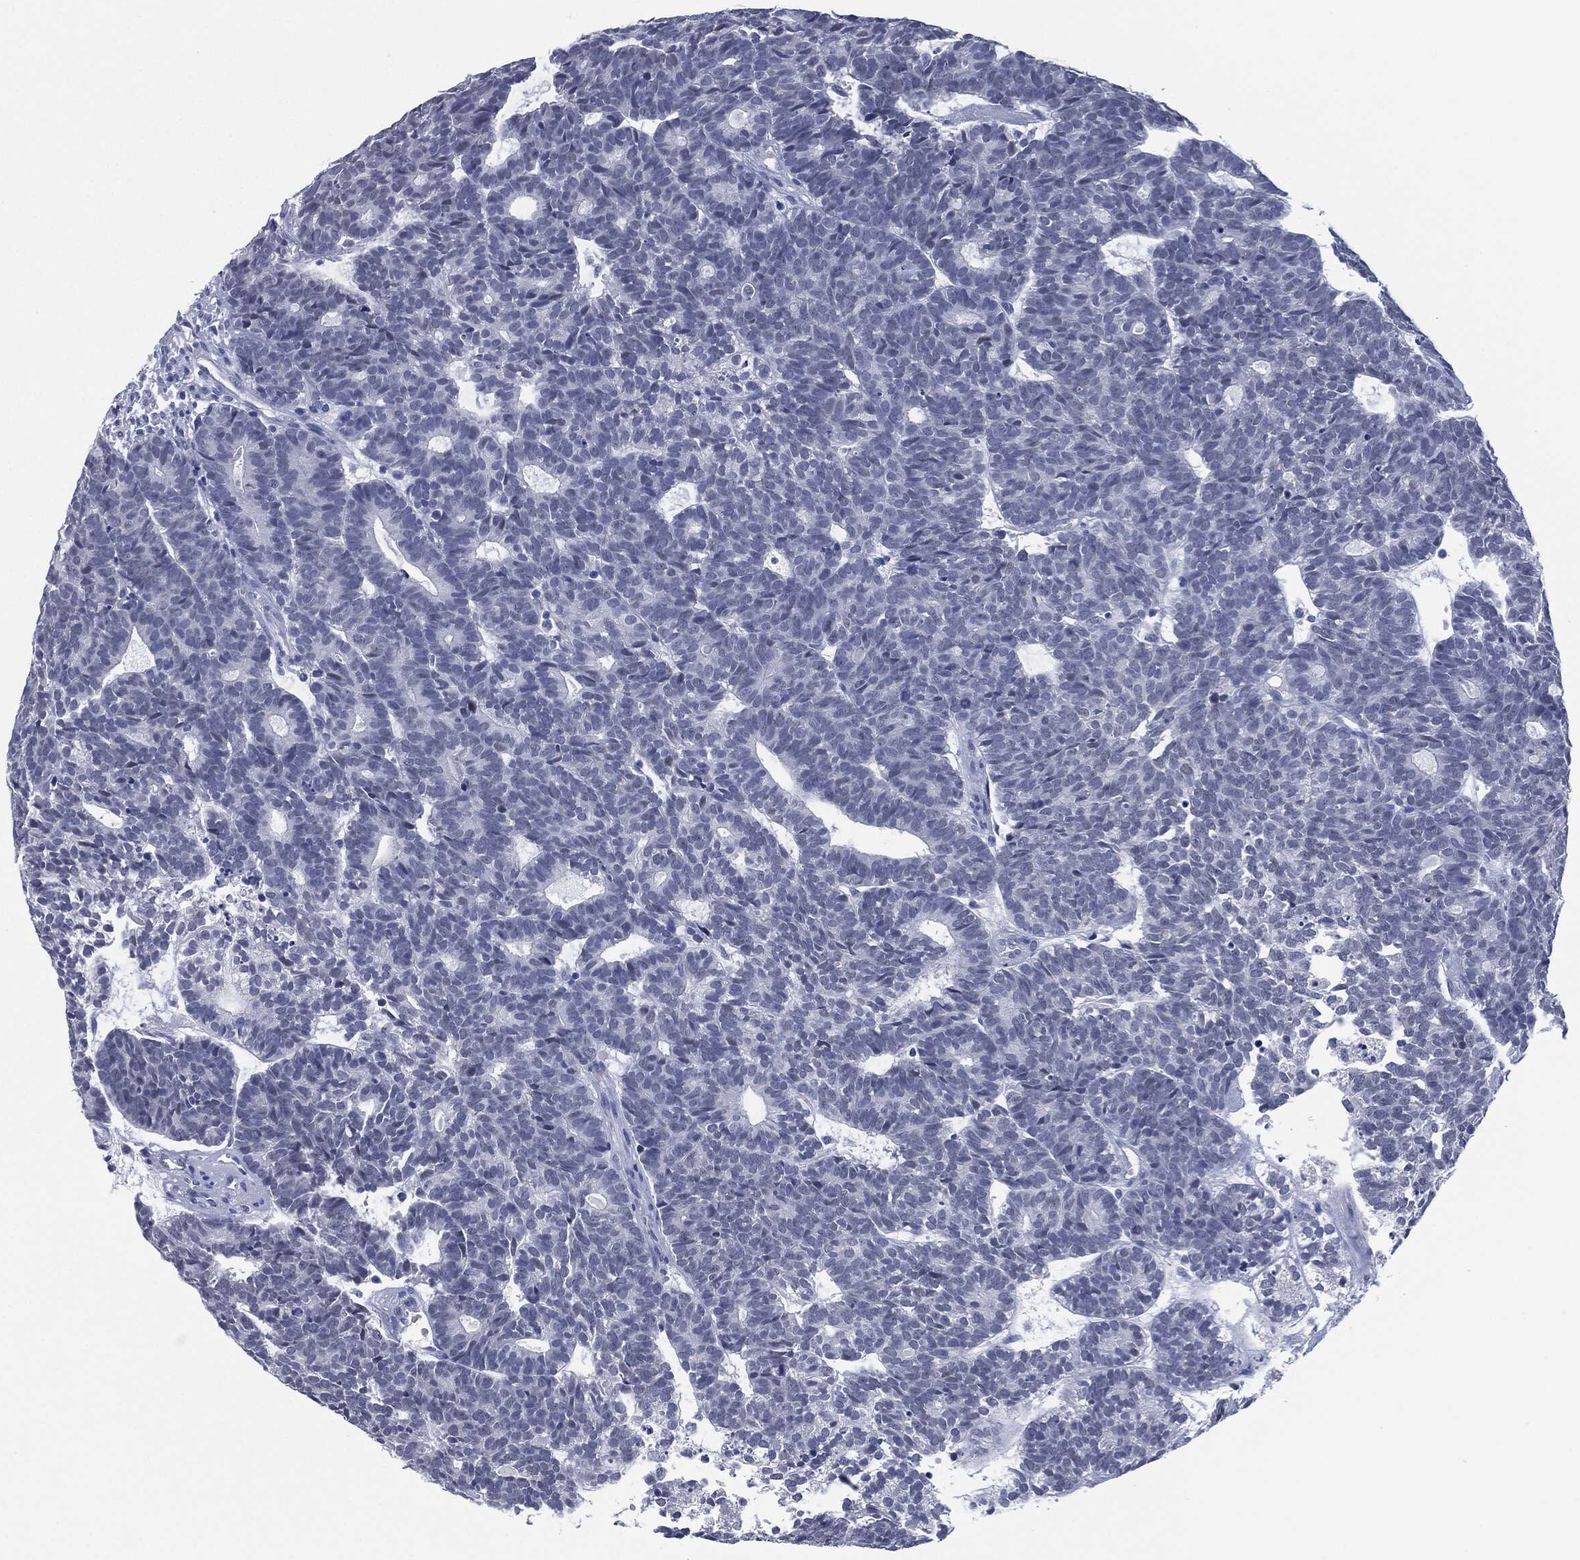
{"staining": {"intensity": "negative", "quantity": "none", "location": "none"}, "tissue": "head and neck cancer", "cell_type": "Tumor cells", "image_type": "cancer", "snomed": [{"axis": "morphology", "description": "Adenocarcinoma, NOS"}, {"axis": "topography", "description": "Head-Neck"}], "caption": "DAB (3,3'-diaminobenzidine) immunohistochemical staining of adenocarcinoma (head and neck) exhibits no significant expression in tumor cells.", "gene": "MUC16", "patient": {"sex": "female", "age": 81}}